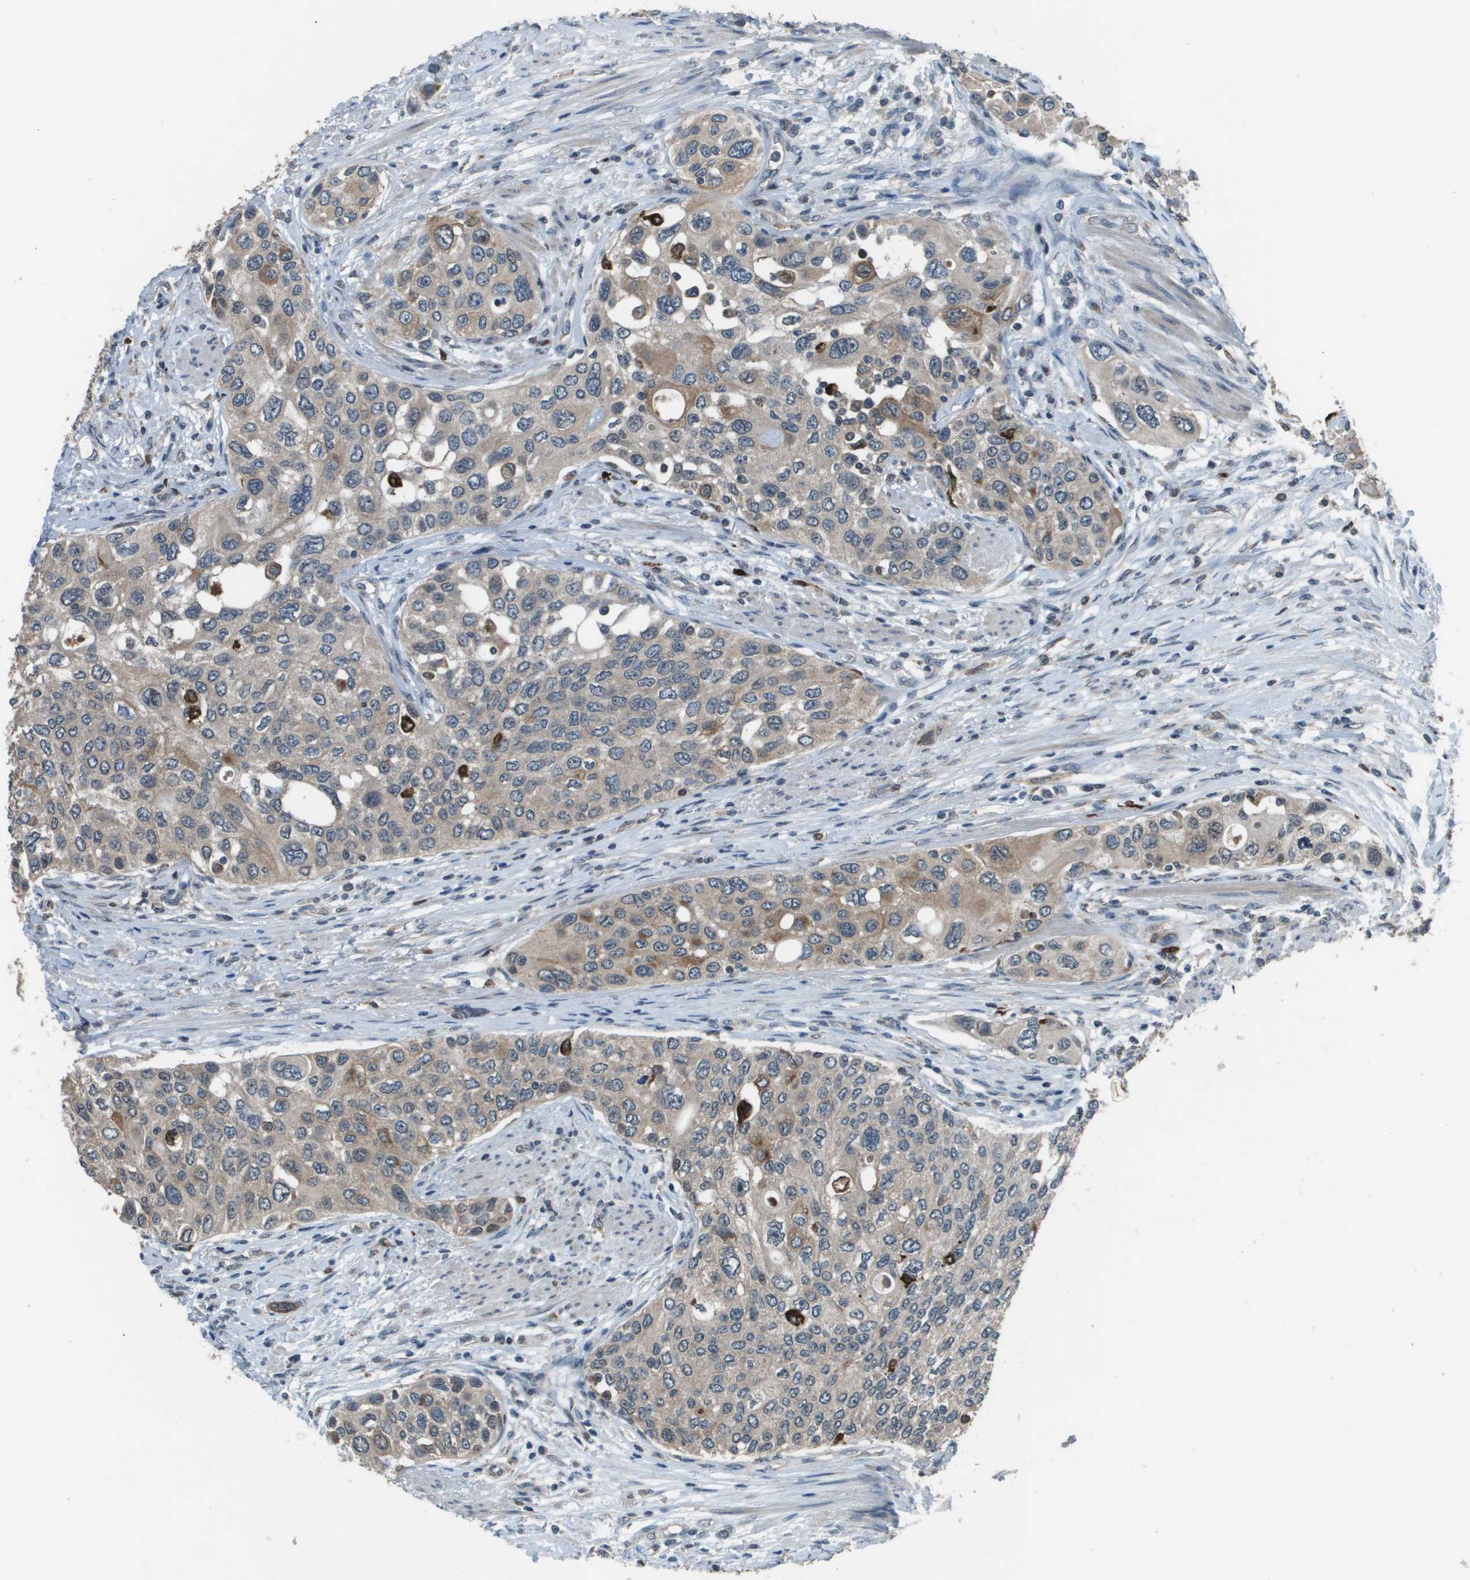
{"staining": {"intensity": "weak", "quantity": "<25%", "location": "cytoplasmic/membranous"}, "tissue": "urothelial cancer", "cell_type": "Tumor cells", "image_type": "cancer", "snomed": [{"axis": "morphology", "description": "Urothelial carcinoma, High grade"}, {"axis": "topography", "description": "Urinary bladder"}], "caption": "Immunohistochemistry (IHC) of urothelial cancer displays no positivity in tumor cells.", "gene": "GOSR2", "patient": {"sex": "female", "age": 56}}